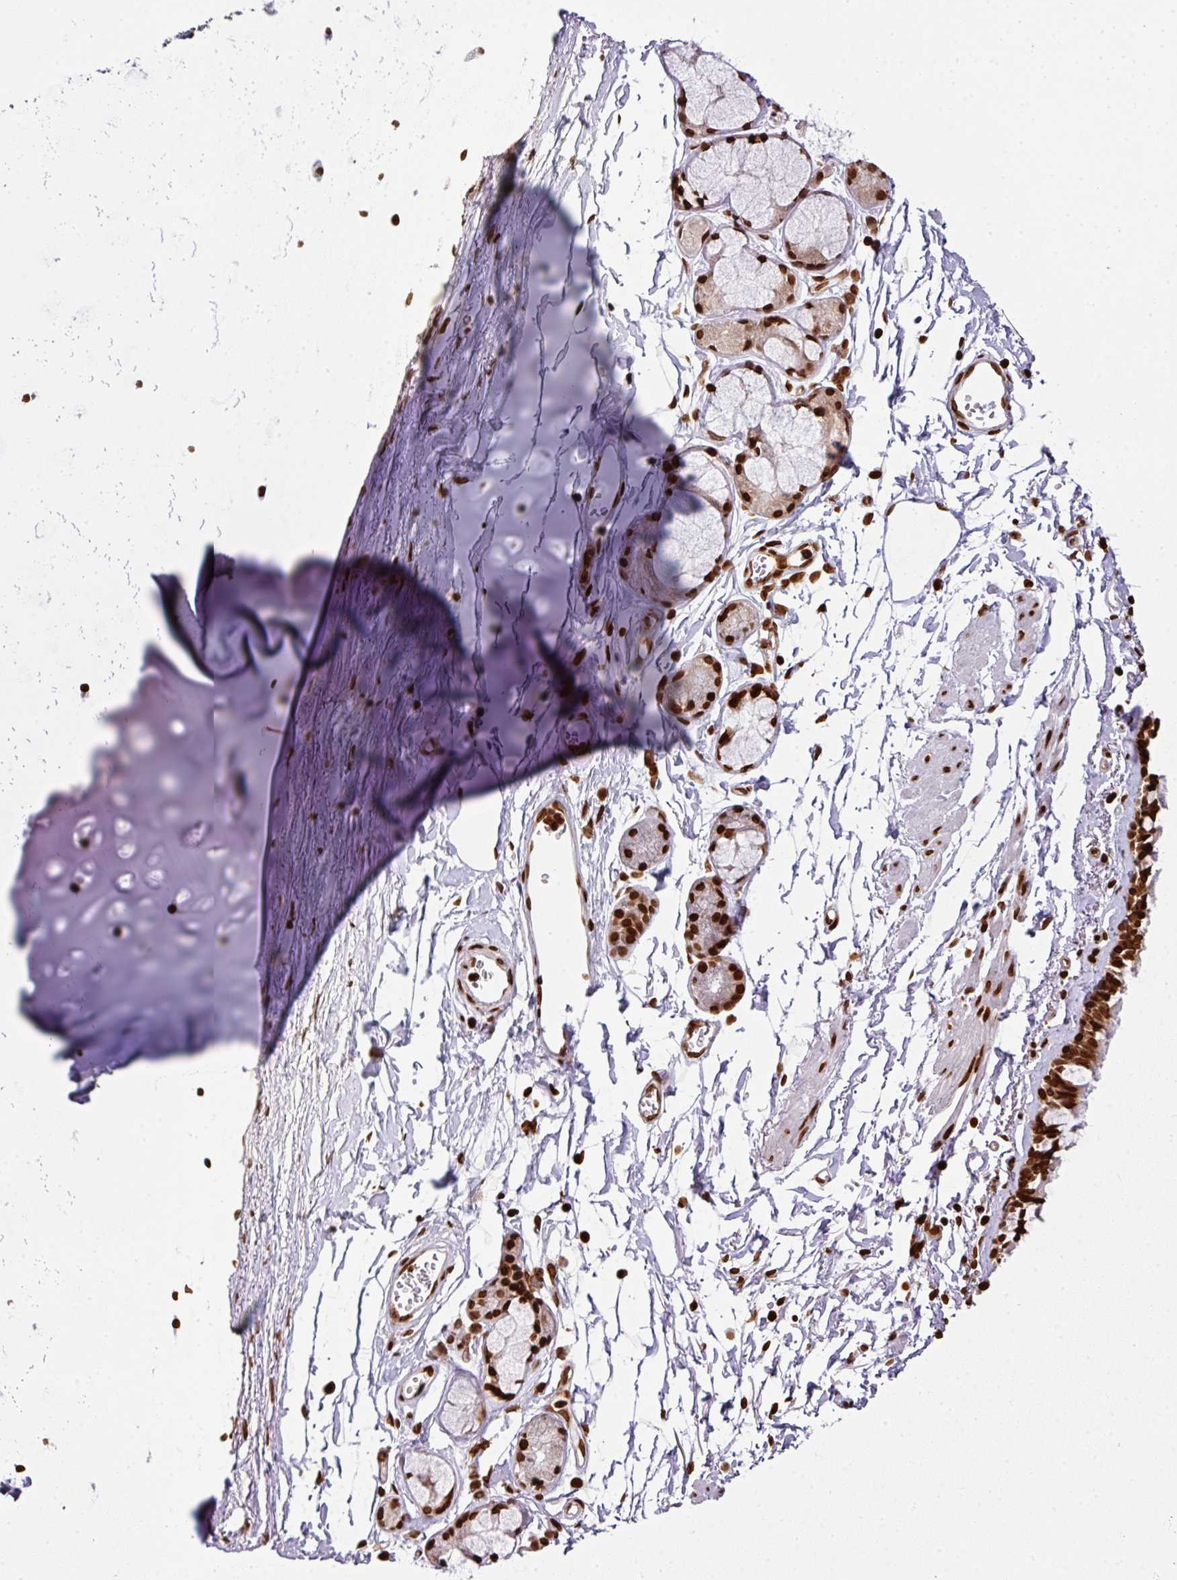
{"staining": {"intensity": "moderate", "quantity": ">75%", "location": "nuclear"}, "tissue": "bronchus", "cell_type": "Respiratory epithelial cells", "image_type": "normal", "snomed": [{"axis": "morphology", "description": "Normal tissue, NOS"}, {"axis": "topography", "description": "Cartilage tissue"}, {"axis": "topography", "description": "Bronchus"}, {"axis": "topography", "description": "Peripheral nerve tissue"}], "caption": "A brown stain highlights moderate nuclear positivity of a protein in respiratory epithelial cells of unremarkable bronchus.", "gene": "RASL11A", "patient": {"sex": "female", "age": 59}}